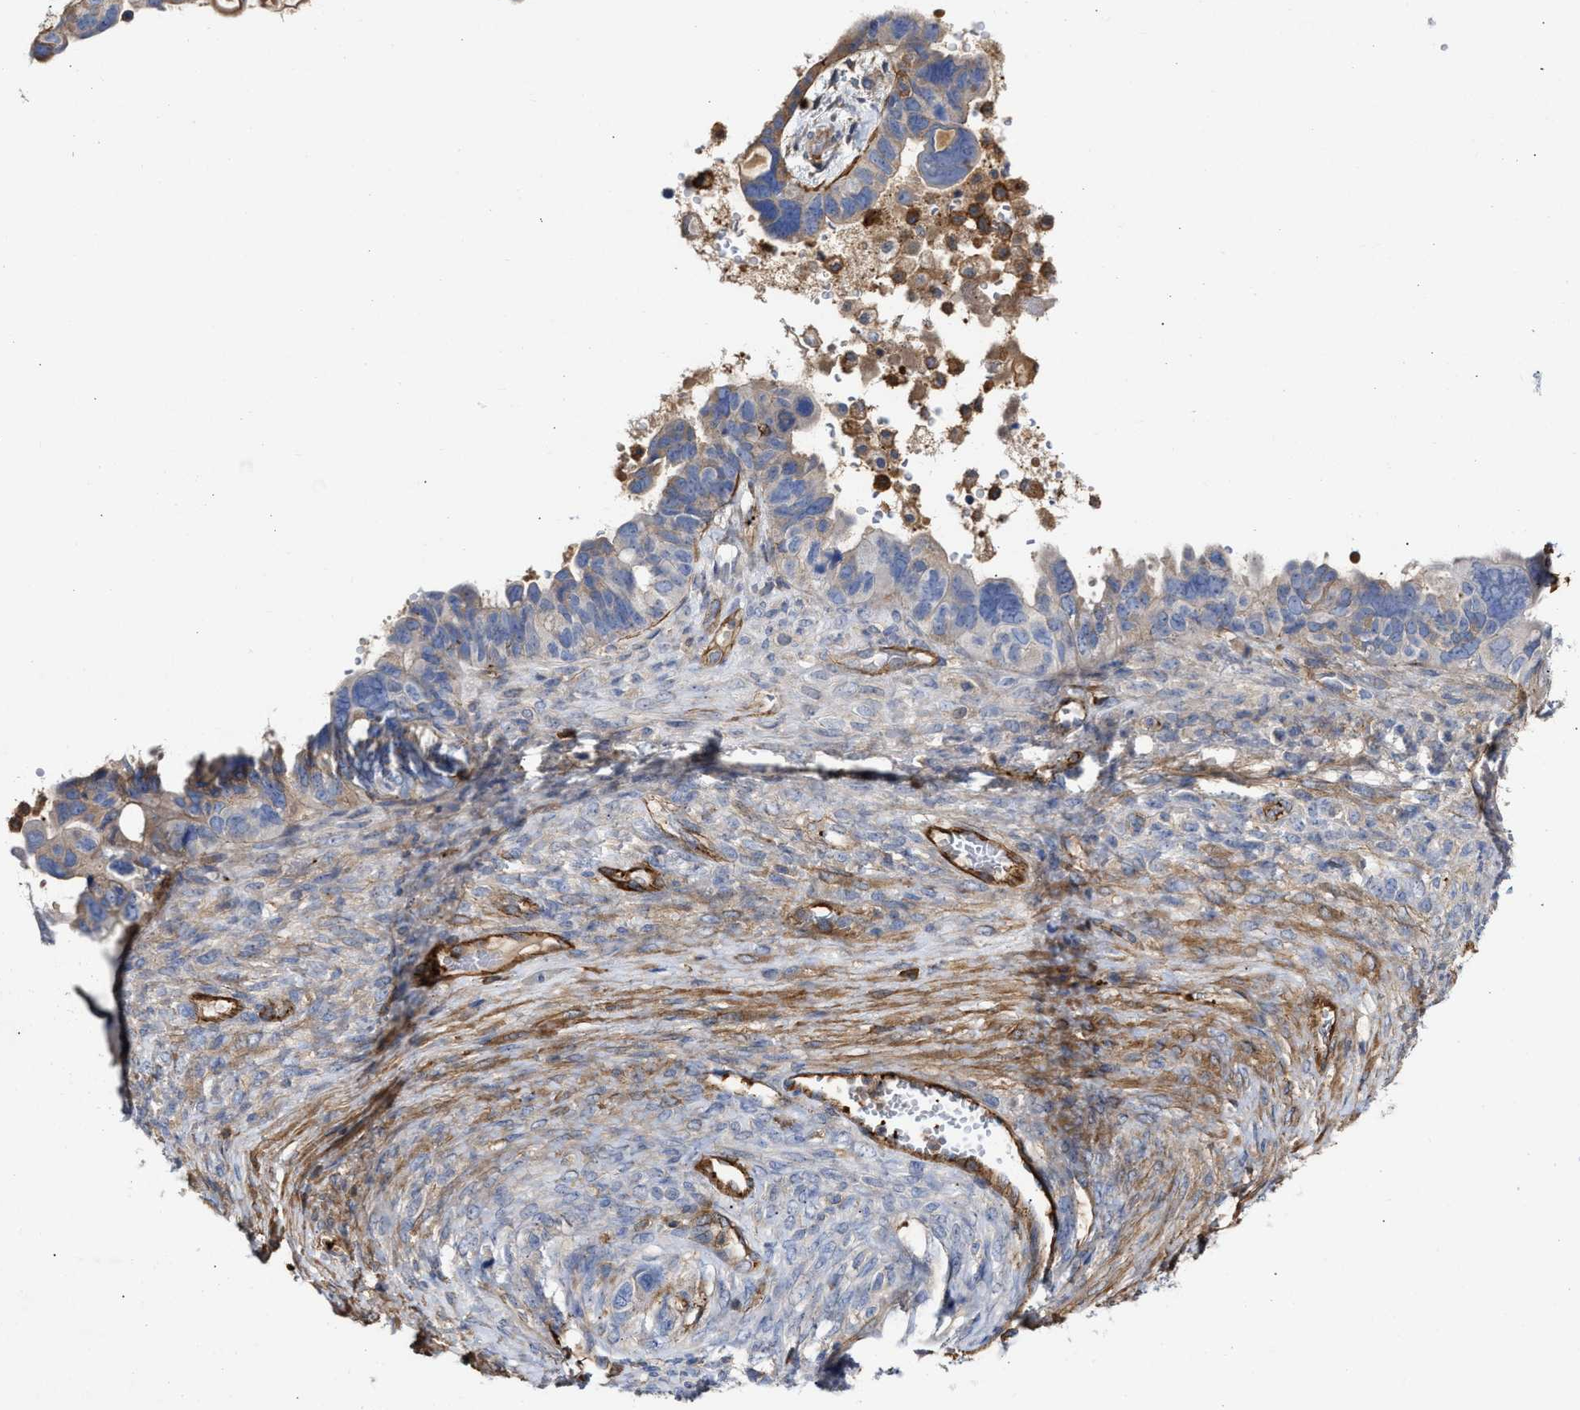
{"staining": {"intensity": "weak", "quantity": "<25%", "location": "cytoplasmic/membranous"}, "tissue": "ovarian cancer", "cell_type": "Tumor cells", "image_type": "cancer", "snomed": [{"axis": "morphology", "description": "Cystadenocarcinoma, serous, NOS"}, {"axis": "topography", "description": "Ovary"}], "caption": "Tumor cells show no significant protein expression in ovarian cancer.", "gene": "HS3ST5", "patient": {"sex": "female", "age": 79}}